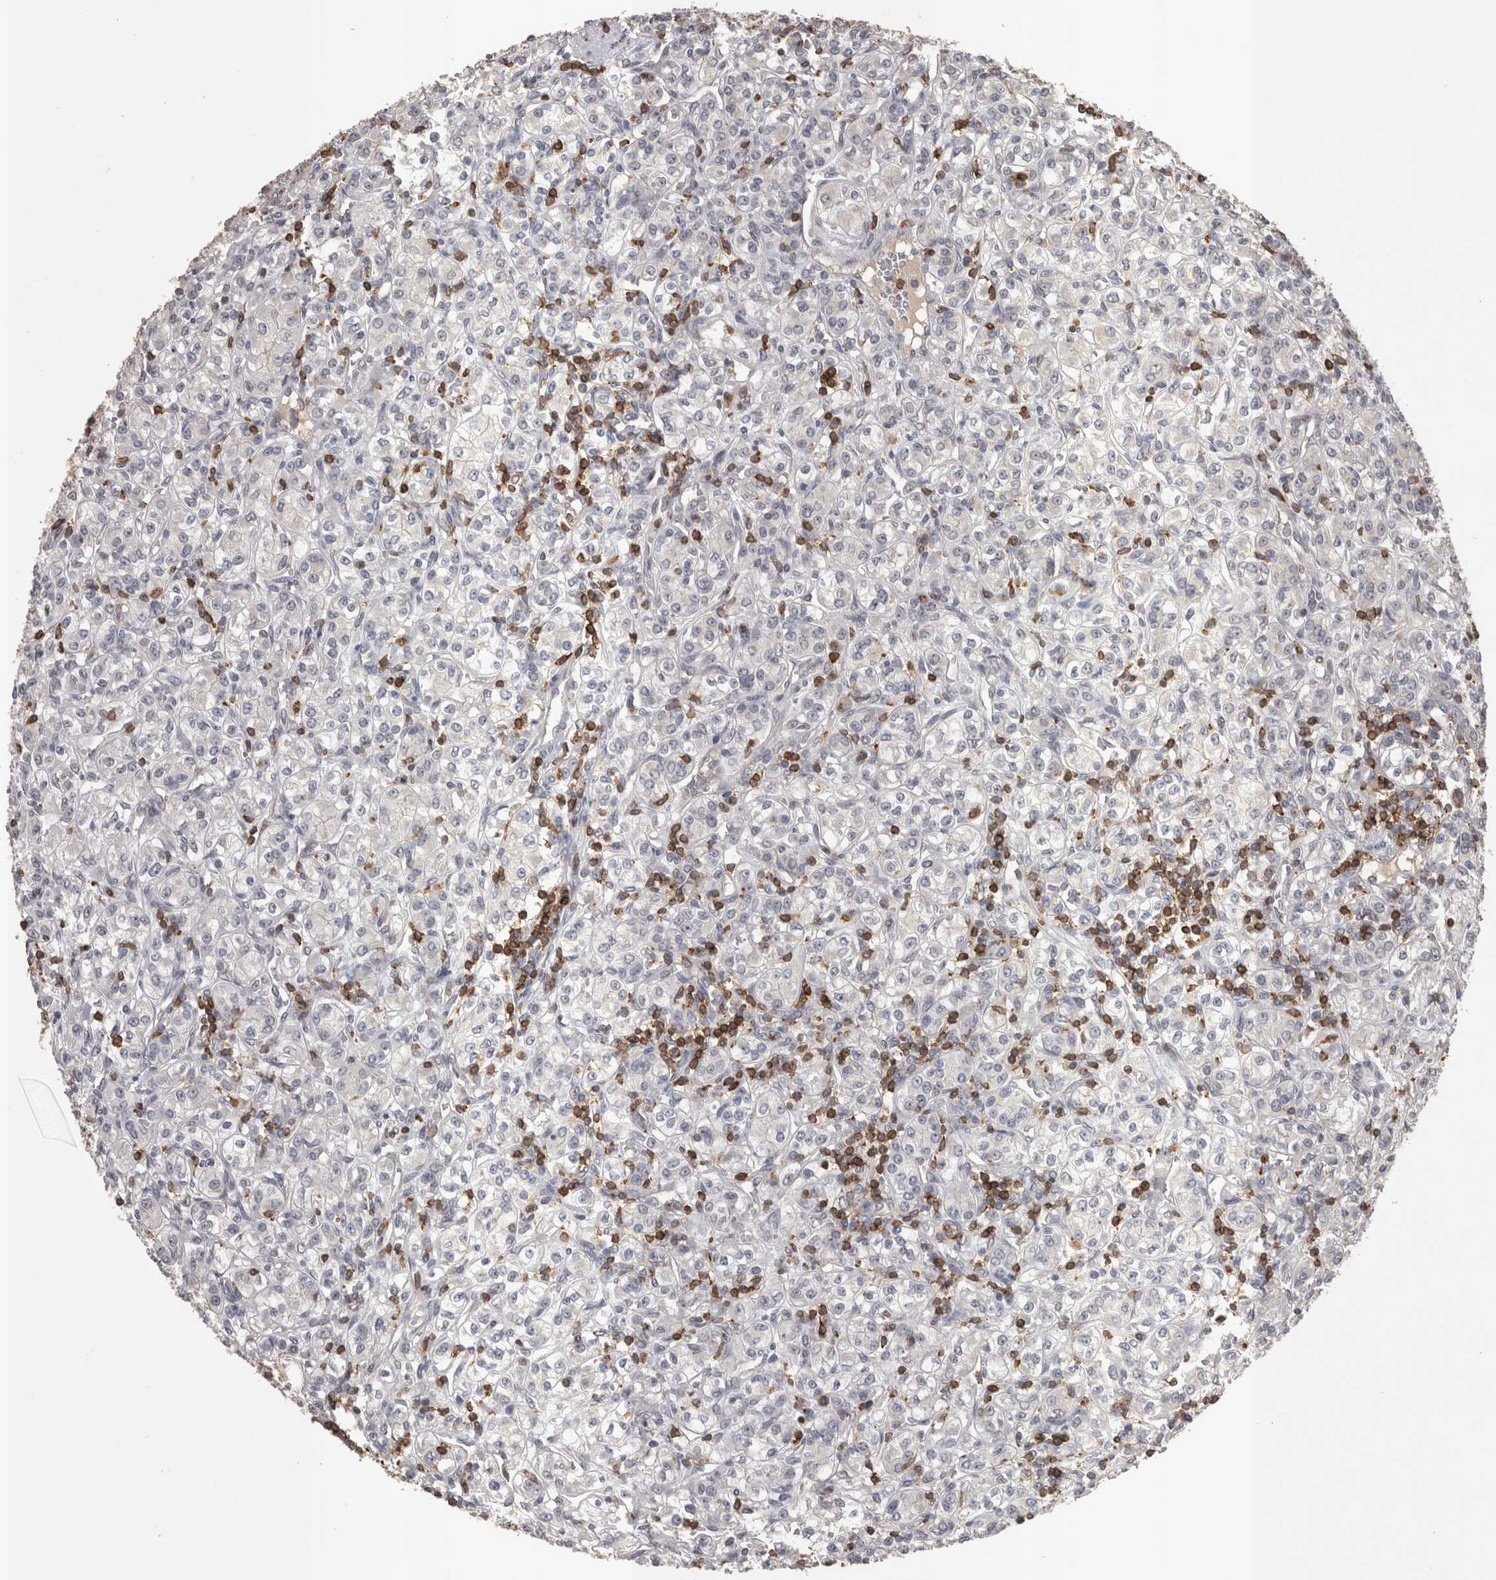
{"staining": {"intensity": "negative", "quantity": "none", "location": "none"}, "tissue": "renal cancer", "cell_type": "Tumor cells", "image_type": "cancer", "snomed": [{"axis": "morphology", "description": "Adenocarcinoma, NOS"}, {"axis": "topography", "description": "Kidney"}], "caption": "A histopathology image of adenocarcinoma (renal) stained for a protein reveals no brown staining in tumor cells.", "gene": "SKAP1", "patient": {"sex": "male", "age": 77}}